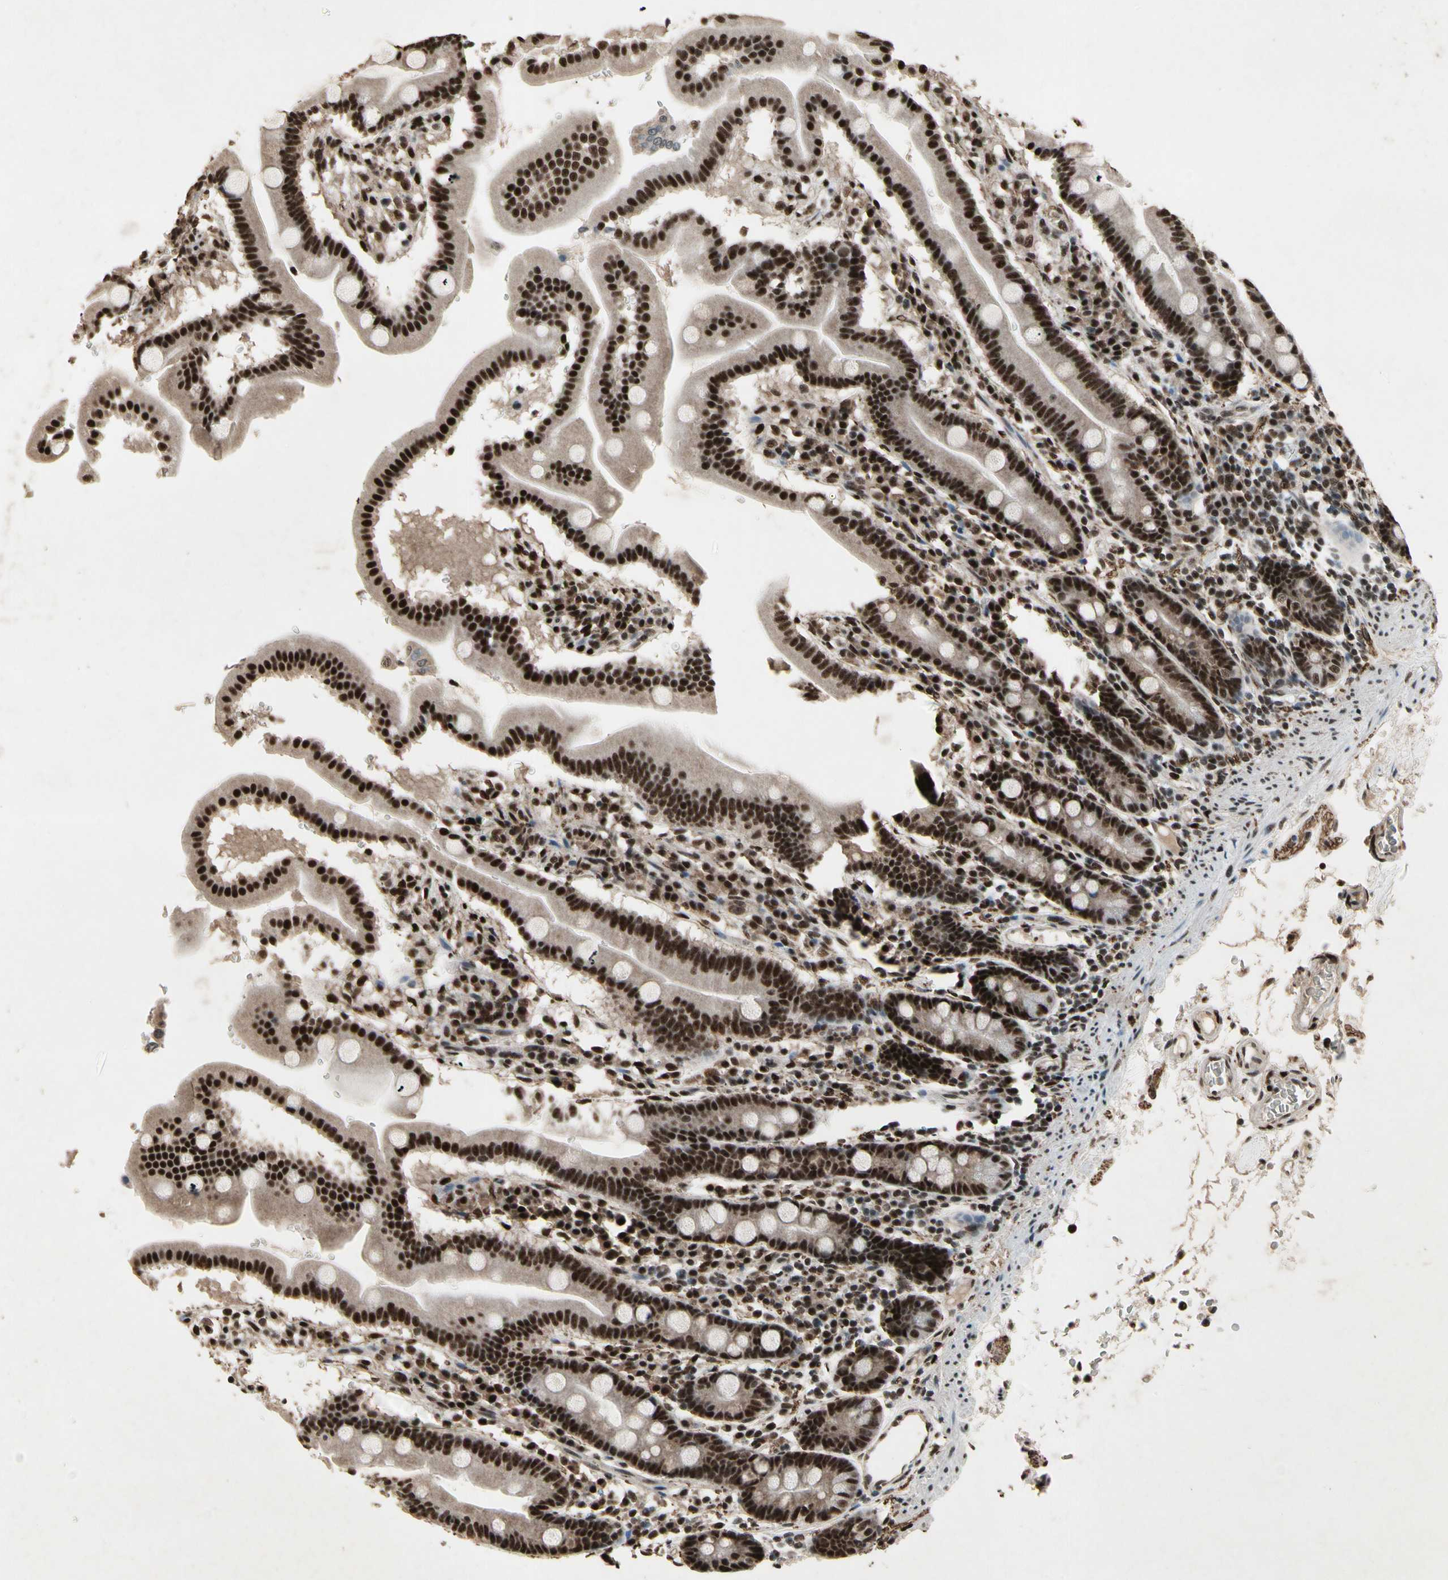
{"staining": {"intensity": "strong", "quantity": ">75%", "location": "nuclear"}, "tissue": "duodenum", "cell_type": "Glandular cells", "image_type": "normal", "snomed": [{"axis": "morphology", "description": "Normal tissue, NOS"}, {"axis": "topography", "description": "Duodenum"}], "caption": "Immunohistochemistry (IHC) of benign duodenum shows high levels of strong nuclear expression in approximately >75% of glandular cells.", "gene": "TBX2", "patient": {"sex": "male", "age": 50}}